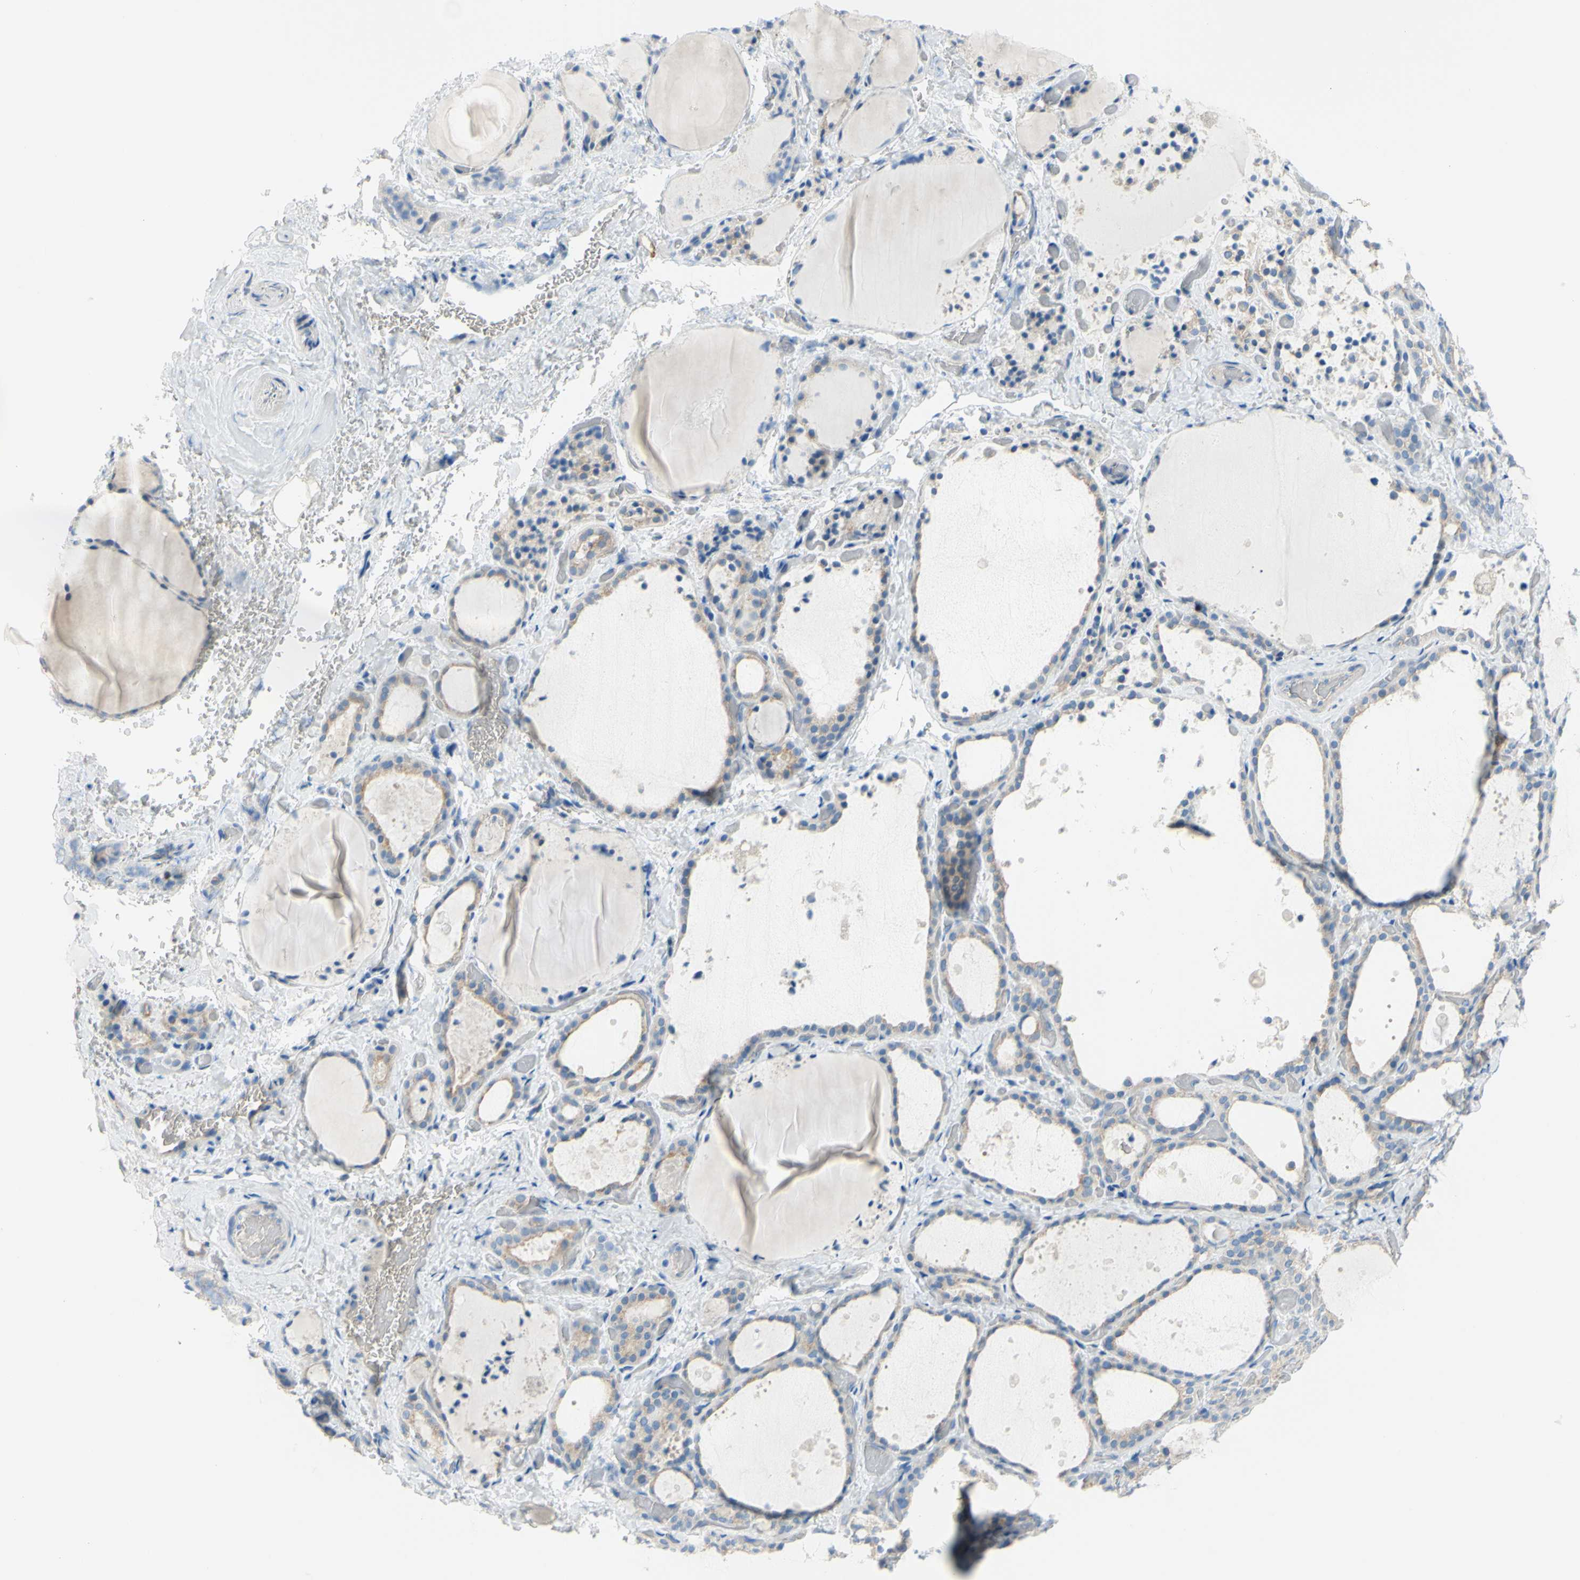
{"staining": {"intensity": "weak", "quantity": ">75%", "location": "cytoplasmic/membranous"}, "tissue": "thyroid gland", "cell_type": "Glandular cells", "image_type": "normal", "snomed": [{"axis": "morphology", "description": "Normal tissue, NOS"}, {"axis": "topography", "description": "Thyroid gland"}], "caption": "Protein analysis of normal thyroid gland demonstrates weak cytoplasmic/membranous positivity in approximately >75% of glandular cells.", "gene": "FRMD4B", "patient": {"sex": "female", "age": 44}}